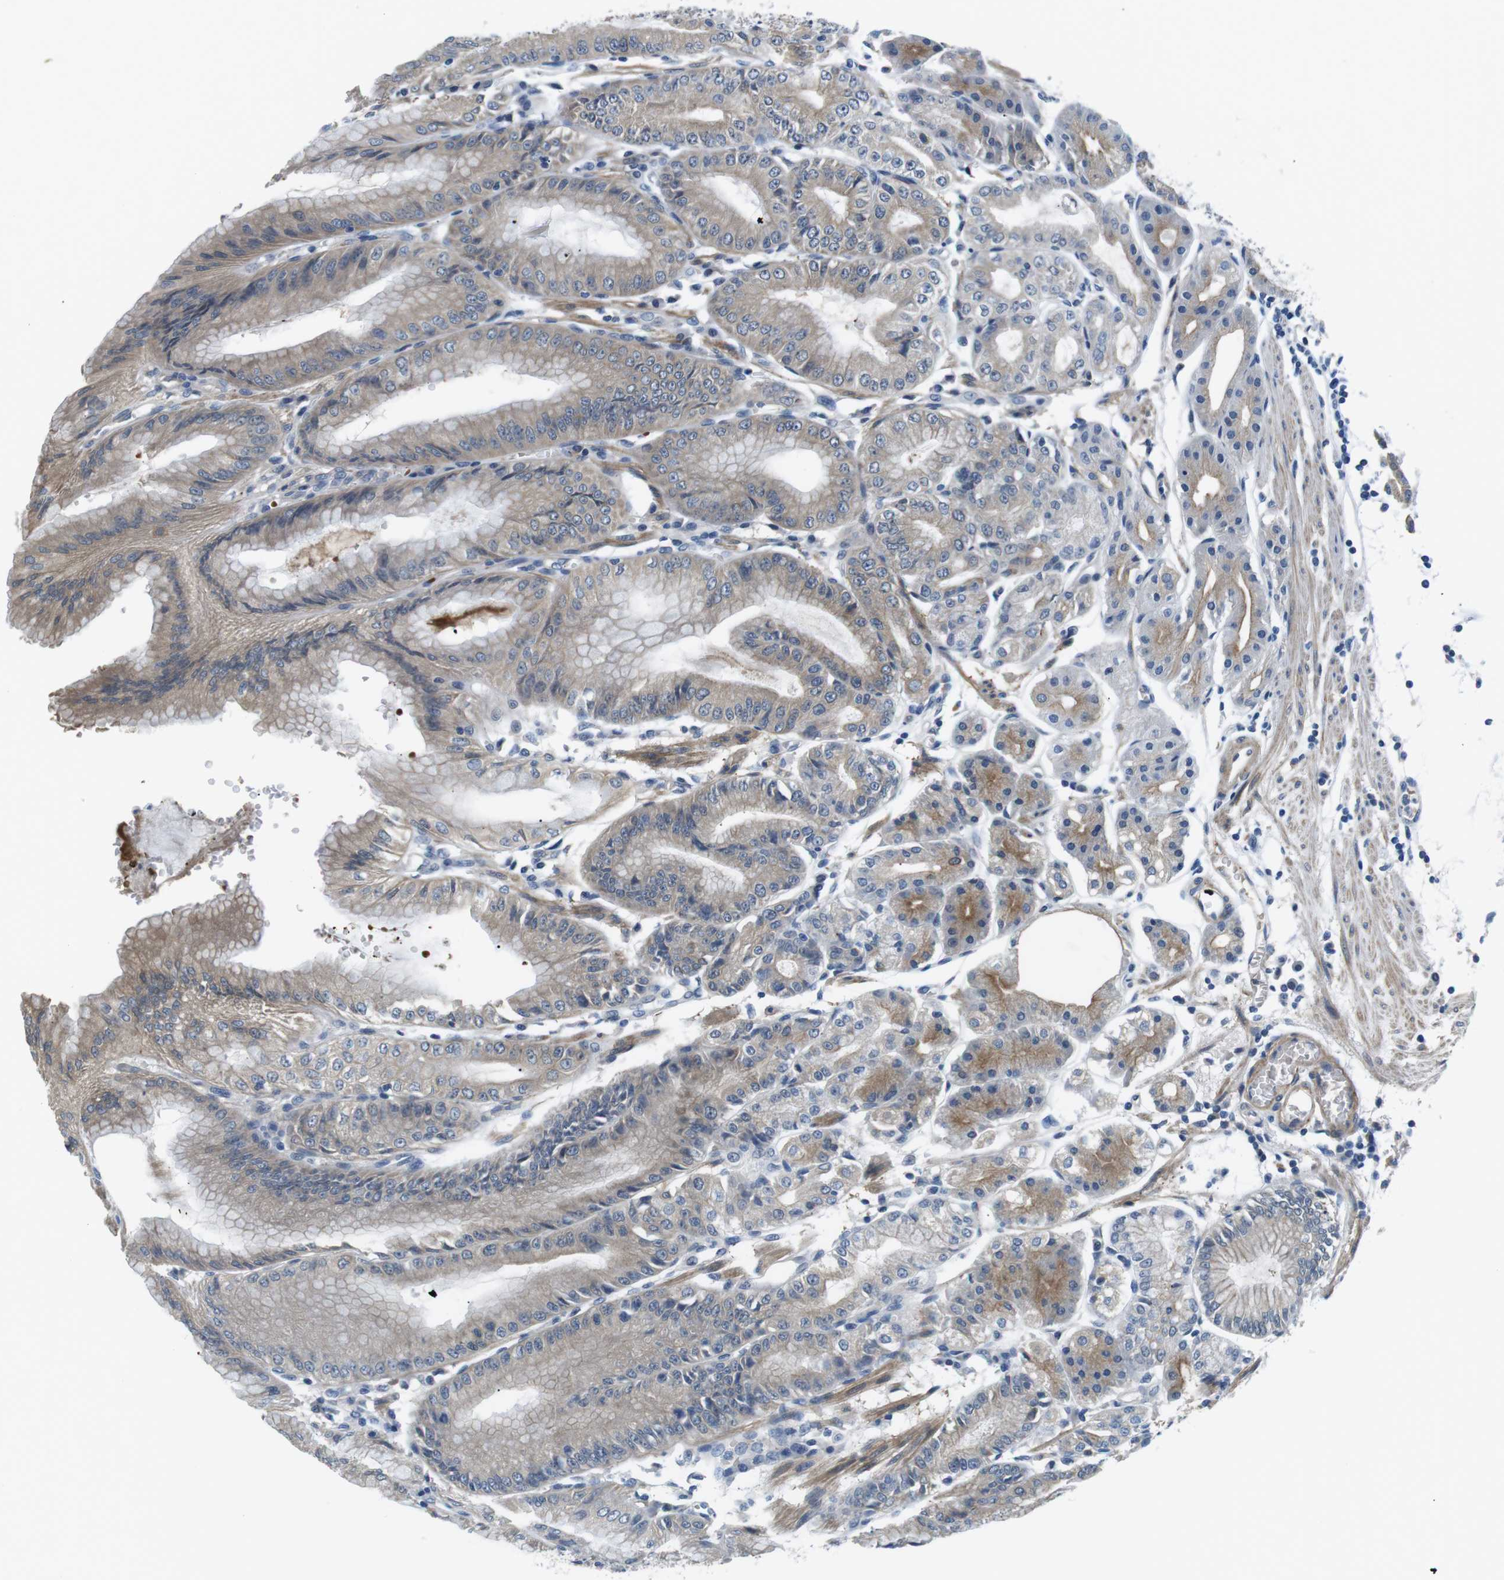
{"staining": {"intensity": "moderate", "quantity": "25%-75%", "location": "cytoplasmic/membranous"}, "tissue": "stomach", "cell_type": "Glandular cells", "image_type": "normal", "snomed": [{"axis": "morphology", "description": "Normal tissue, NOS"}, {"axis": "topography", "description": "Stomach, lower"}], "caption": "A brown stain labels moderate cytoplasmic/membranous expression of a protein in glandular cells of unremarkable stomach. Immunohistochemistry (ihc) stains the protein in brown and the nuclei are stained blue.", "gene": "WSCD1", "patient": {"sex": "male", "age": 71}}